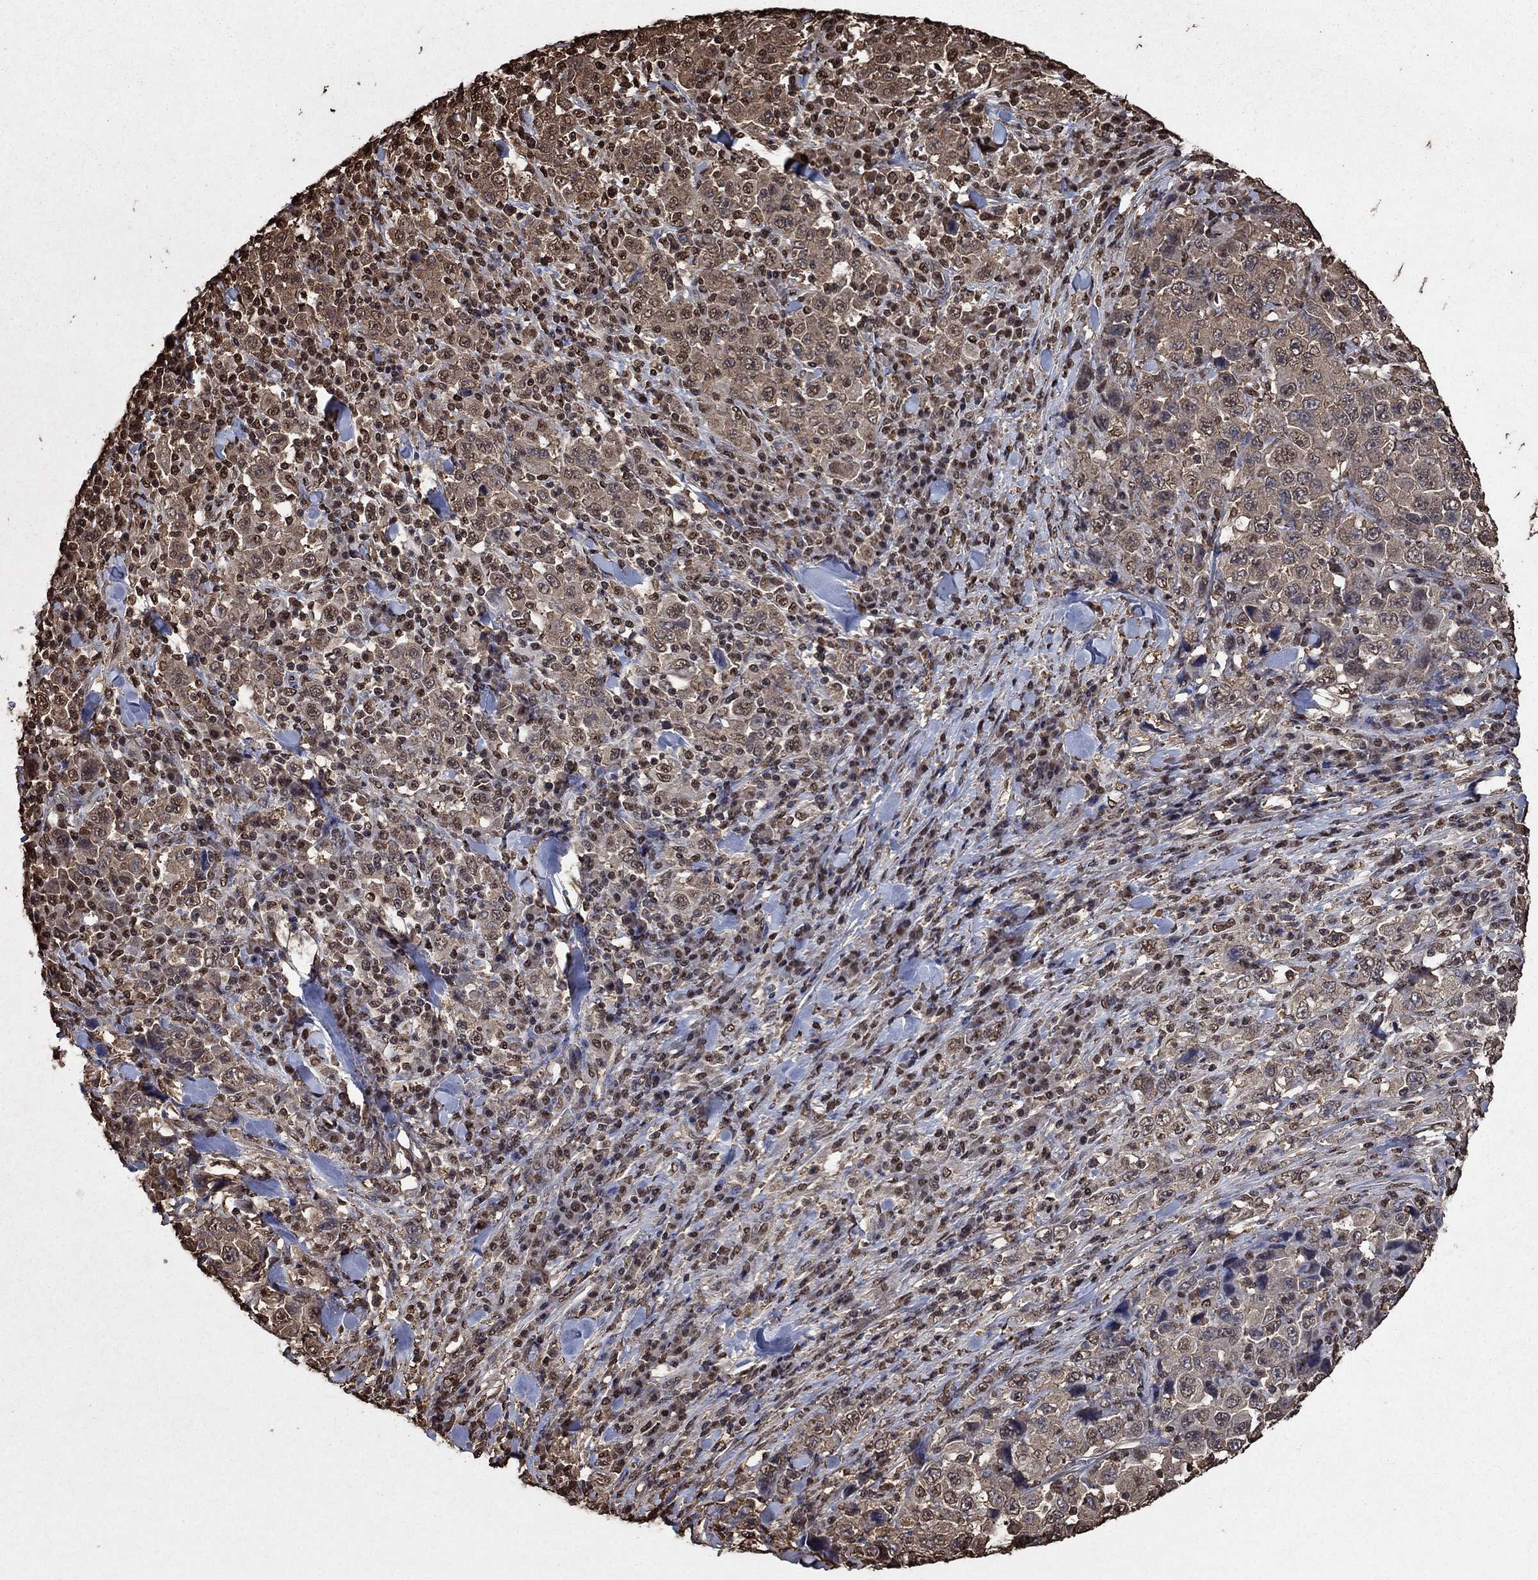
{"staining": {"intensity": "moderate", "quantity": "<25%", "location": "cytoplasmic/membranous,nuclear"}, "tissue": "stomach cancer", "cell_type": "Tumor cells", "image_type": "cancer", "snomed": [{"axis": "morphology", "description": "Normal tissue, NOS"}, {"axis": "morphology", "description": "Adenocarcinoma, NOS"}, {"axis": "topography", "description": "Stomach, upper"}, {"axis": "topography", "description": "Stomach"}], "caption": "Stomach cancer (adenocarcinoma) stained for a protein (brown) displays moderate cytoplasmic/membranous and nuclear positive expression in about <25% of tumor cells.", "gene": "GAPDH", "patient": {"sex": "male", "age": 59}}